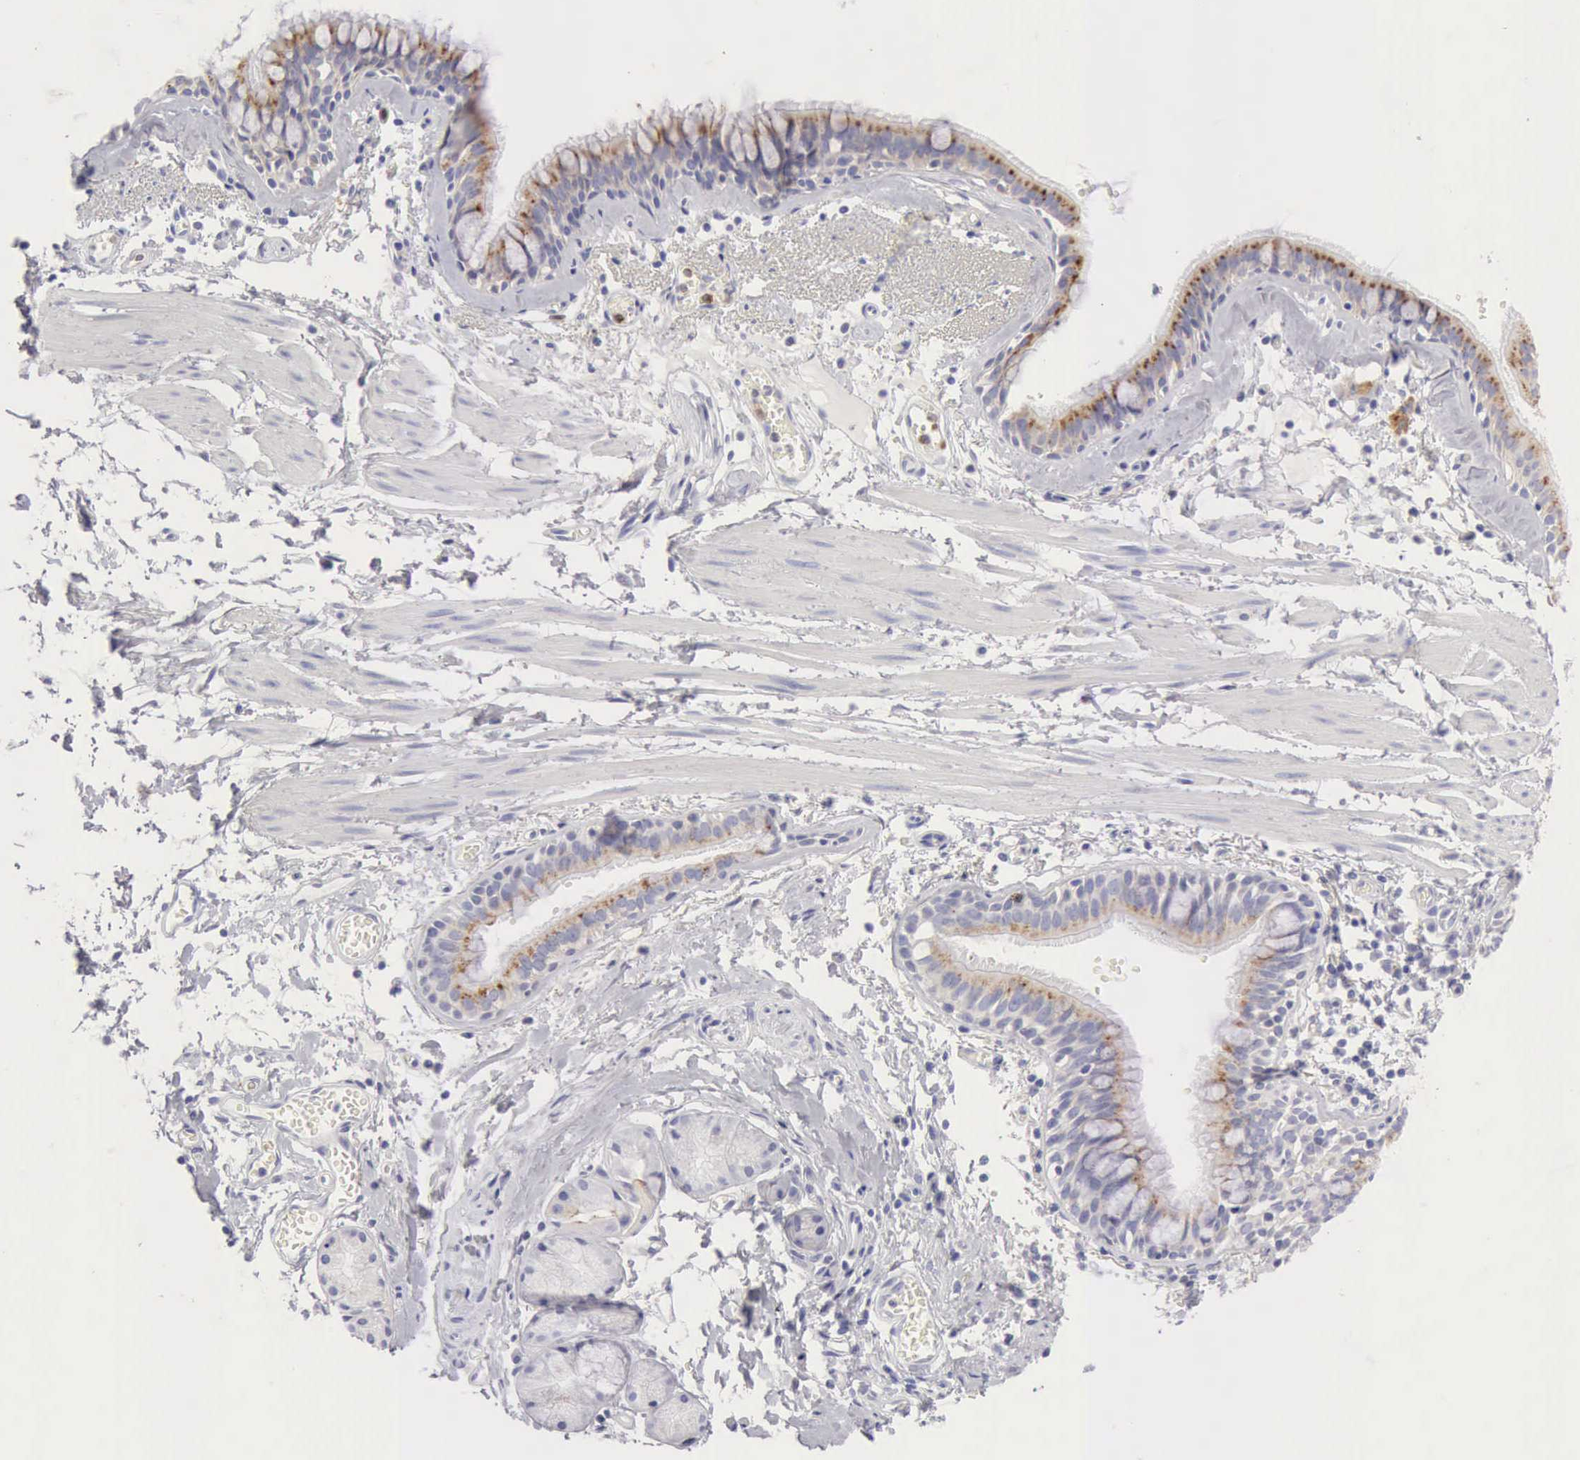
{"staining": {"intensity": "moderate", "quantity": ">75%", "location": "cytoplasmic/membranous"}, "tissue": "bronchus", "cell_type": "Respiratory epithelial cells", "image_type": "normal", "snomed": [{"axis": "morphology", "description": "Normal tissue, NOS"}, {"axis": "topography", "description": "Bronchus"}, {"axis": "topography", "description": "Lung"}], "caption": "Immunohistochemistry (DAB) staining of benign human bronchus displays moderate cytoplasmic/membranous protein positivity in approximately >75% of respiratory epithelial cells.", "gene": "CTSS", "patient": {"sex": "female", "age": 56}}